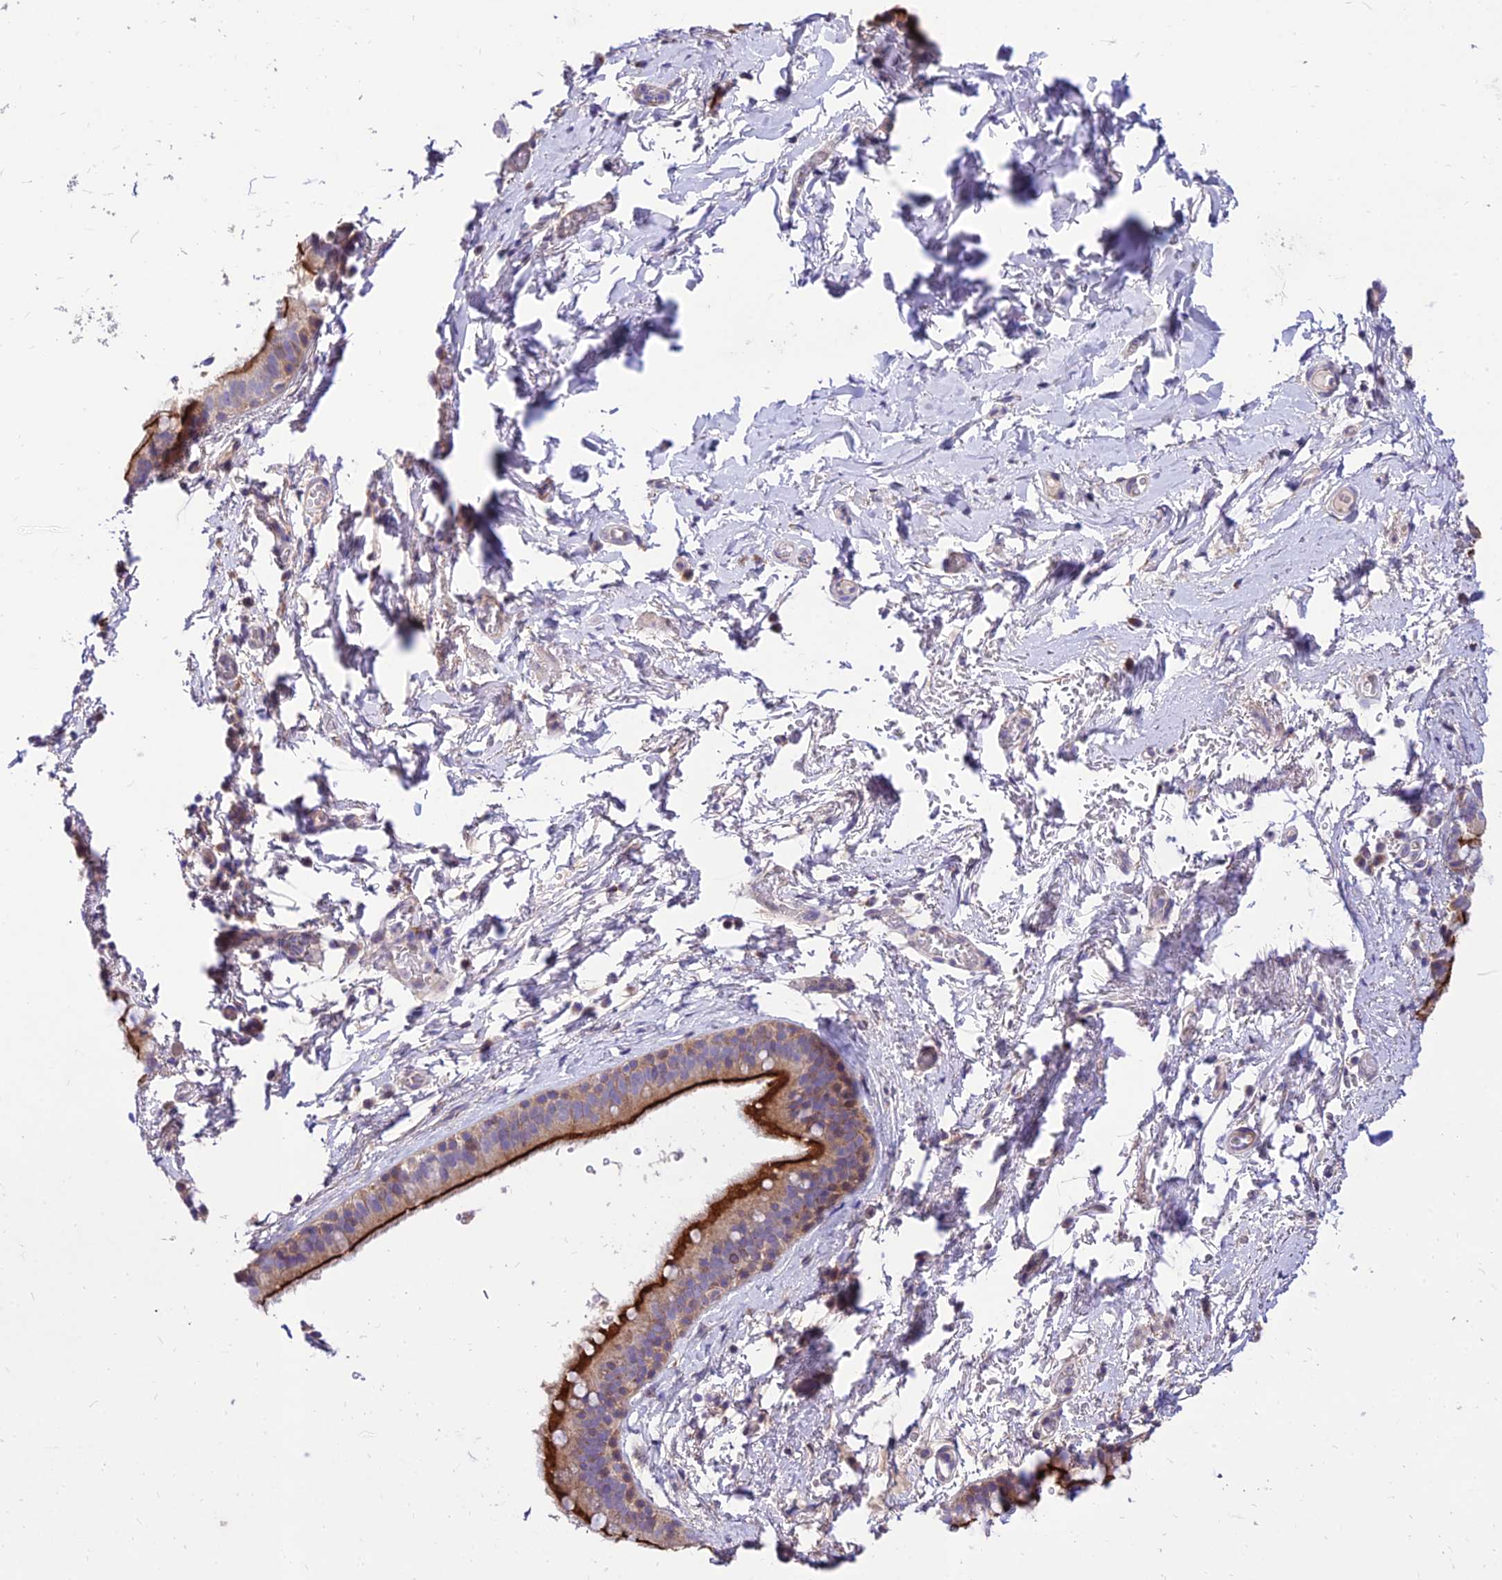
{"staining": {"intensity": "negative", "quantity": "none", "location": "none"}, "tissue": "adipose tissue", "cell_type": "Adipocytes", "image_type": "normal", "snomed": [{"axis": "morphology", "description": "Normal tissue, NOS"}, {"axis": "topography", "description": "Lymph node"}, {"axis": "topography", "description": "Bronchus"}], "caption": "Immunohistochemistry of normal adipose tissue reveals no staining in adipocytes.", "gene": "C6orf132", "patient": {"sex": "male", "age": 63}}